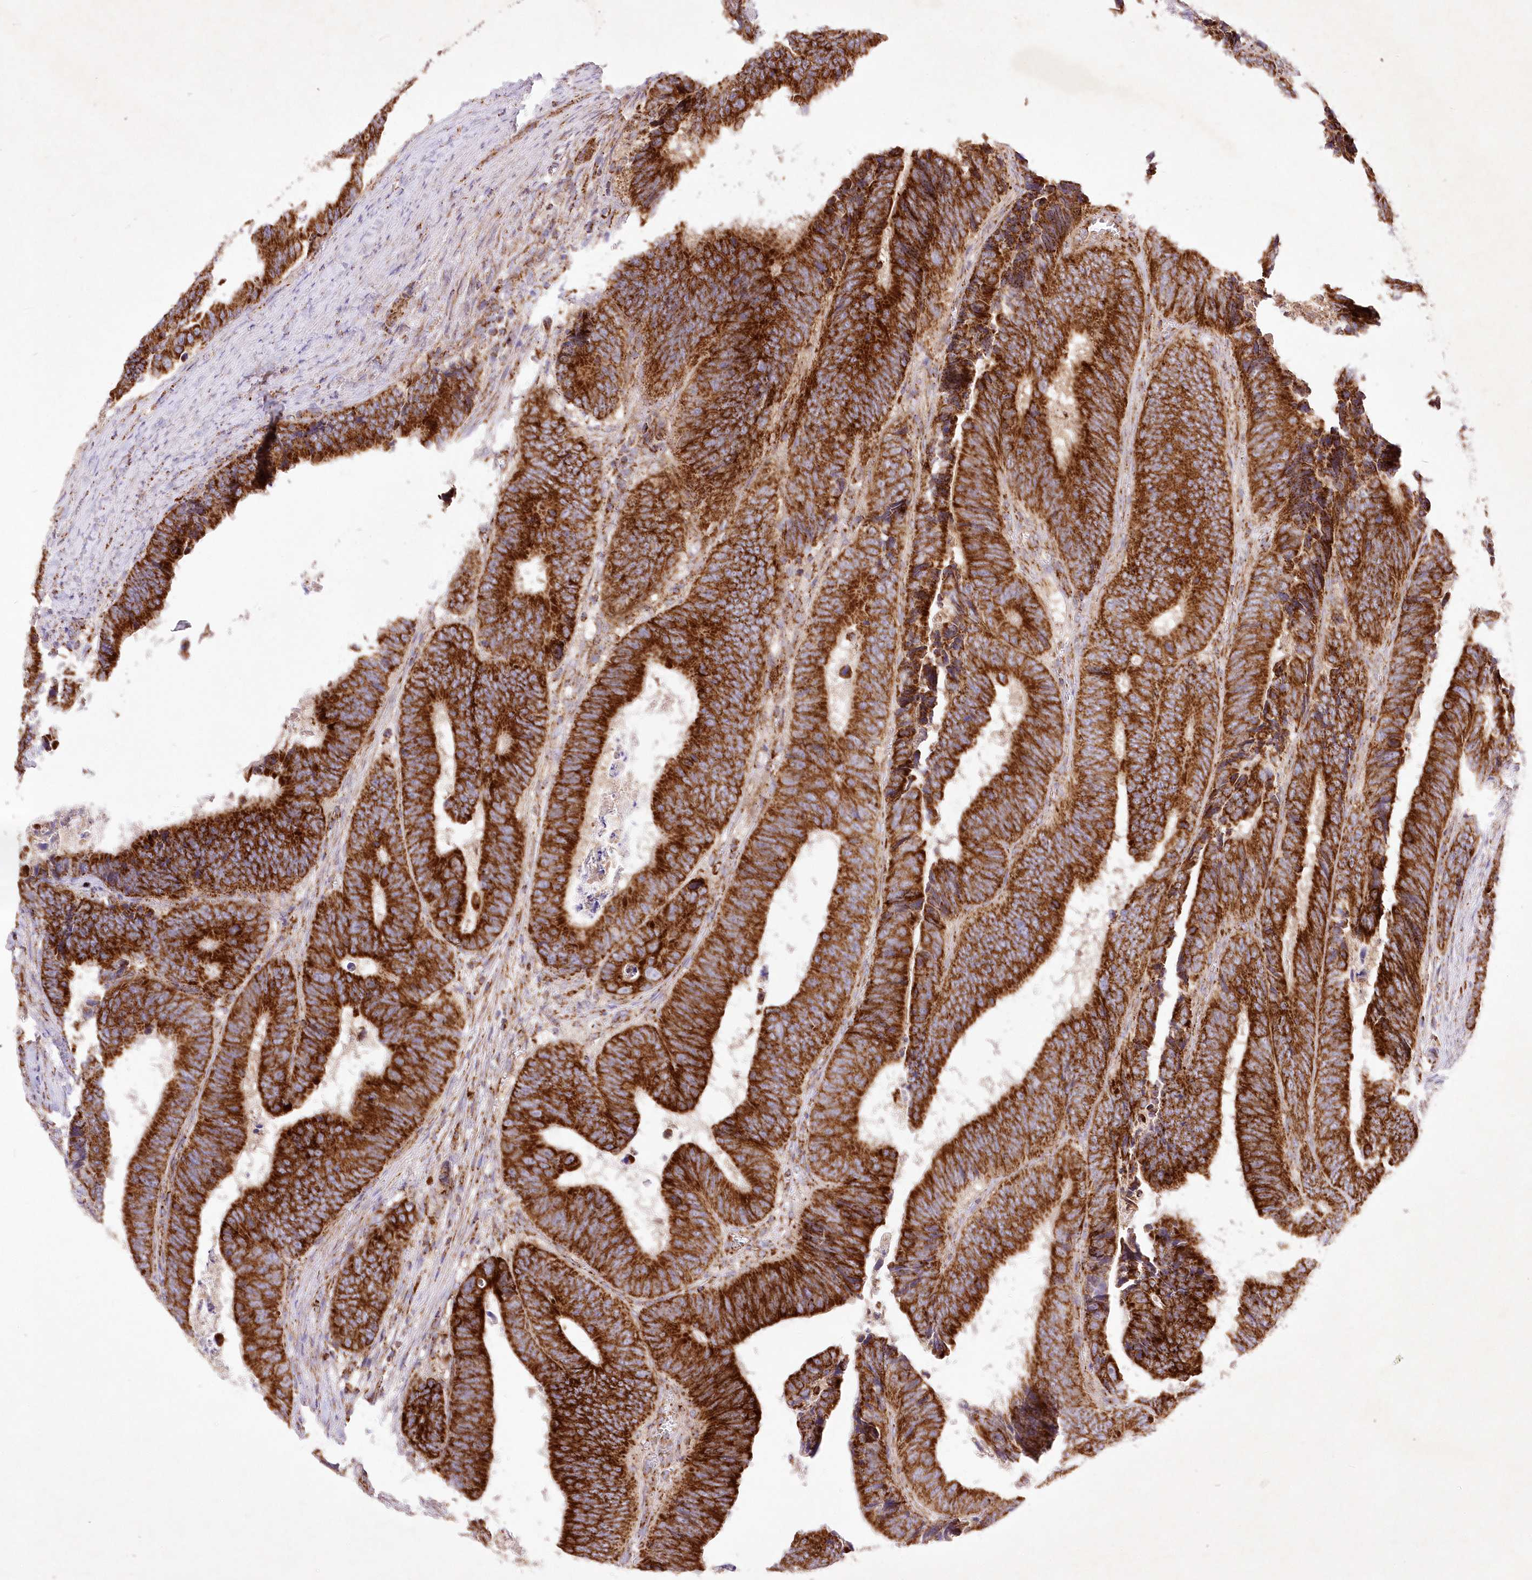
{"staining": {"intensity": "strong", "quantity": ">75%", "location": "cytoplasmic/membranous"}, "tissue": "colorectal cancer", "cell_type": "Tumor cells", "image_type": "cancer", "snomed": [{"axis": "morphology", "description": "Adenocarcinoma, NOS"}, {"axis": "topography", "description": "Colon"}], "caption": "Human colorectal cancer stained with a protein marker demonstrates strong staining in tumor cells.", "gene": "ASNSD1", "patient": {"sex": "male", "age": 72}}